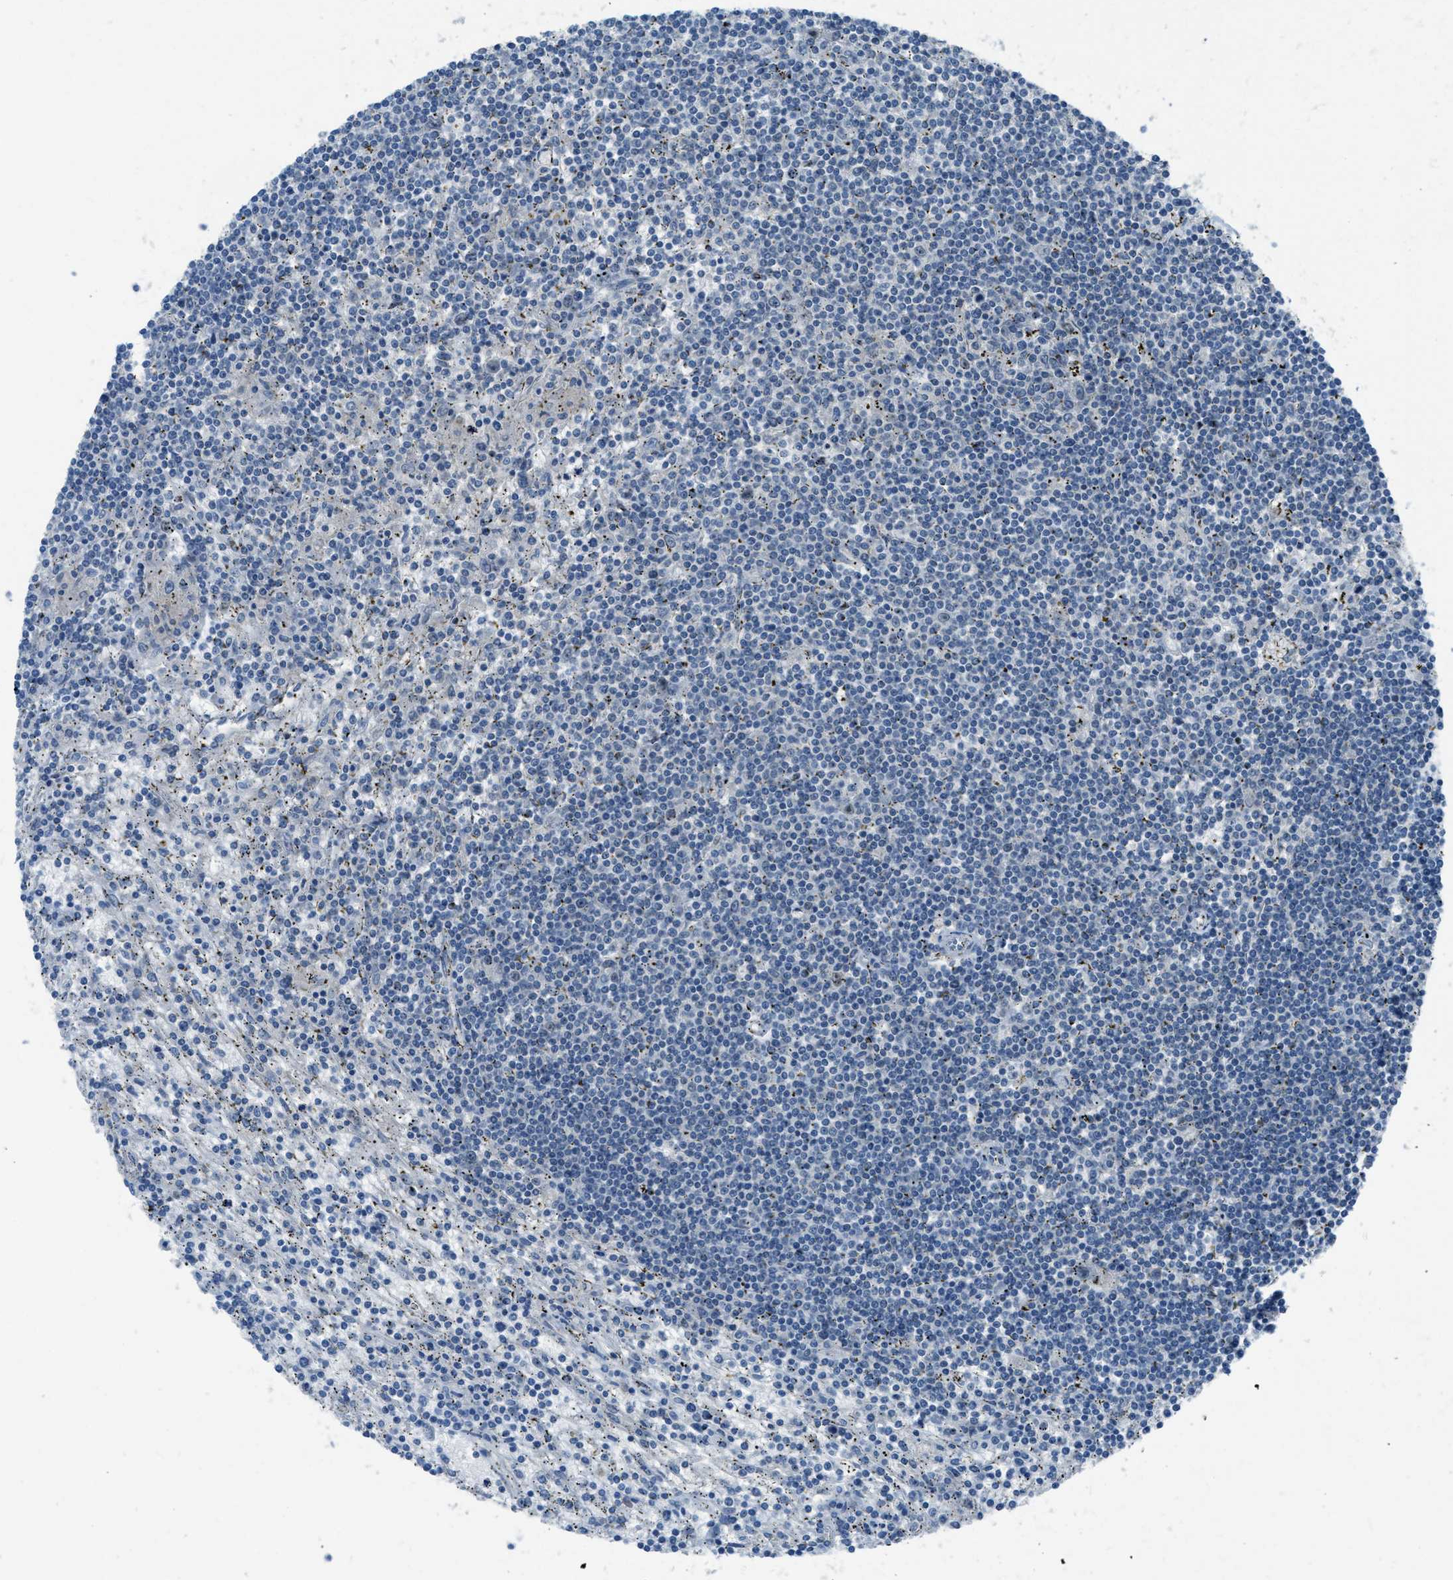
{"staining": {"intensity": "negative", "quantity": "none", "location": "none"}, "tissue": "lymphoma", "cell_type": "Tumor cells", "image_type": "cancer", "snomed": [{"axis": "morphology", "description": "Malignant lymphoma, non-Hodgkin's type, Low grade"}, {"axis": "topography", "description": "Spleen"}], "caption": "The IHC image has no significant expression in tumor cells of lymphoma tissue. (Stains: DAB immunohistochemistry with hematoxylin counter stain, Microscopy: brightfield microscopy at high magnification).", "gene": "MIS18A", "patient": {"sex": "male", "age": 76}}